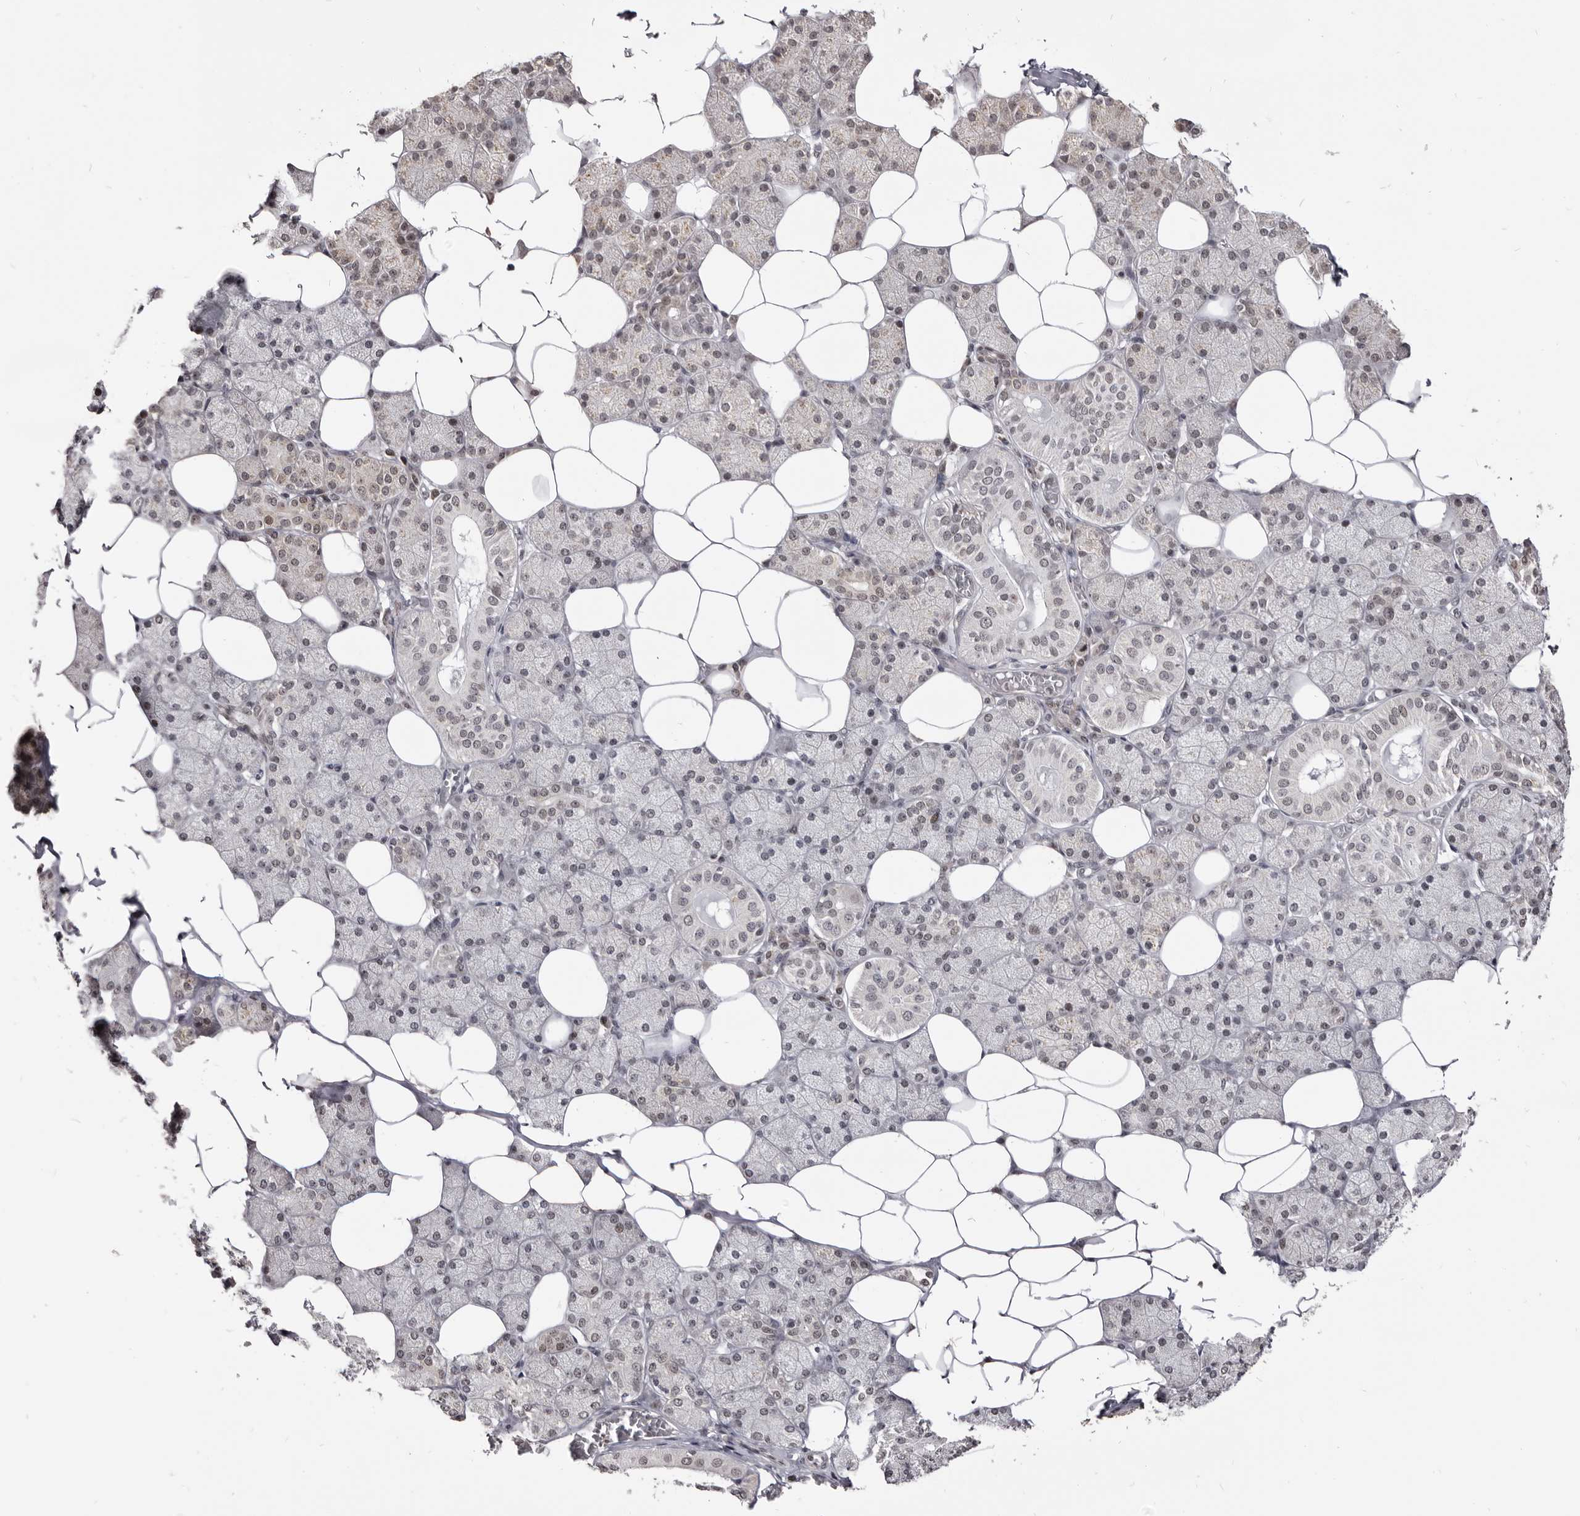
{"staining": {"intensity": "weak", "quantity": "25%-75%", "location": "nuclear"}, "tissue": "salivary gland", "cell_type": "Glandular cells", "image_type": "normal", "snomed": [{"axis": "morphology", "description": "Normal tissue, NOS"}, {"axis": "topography", "description": "Salivary gland"}], "caption": "IHC of normal human salivary gland shows low levels of weak nuclear positivity in approximately 25%-75% of glandular cells.", "gene": "THUMPD1", "patient": {"sex": "female", "age": 33}}